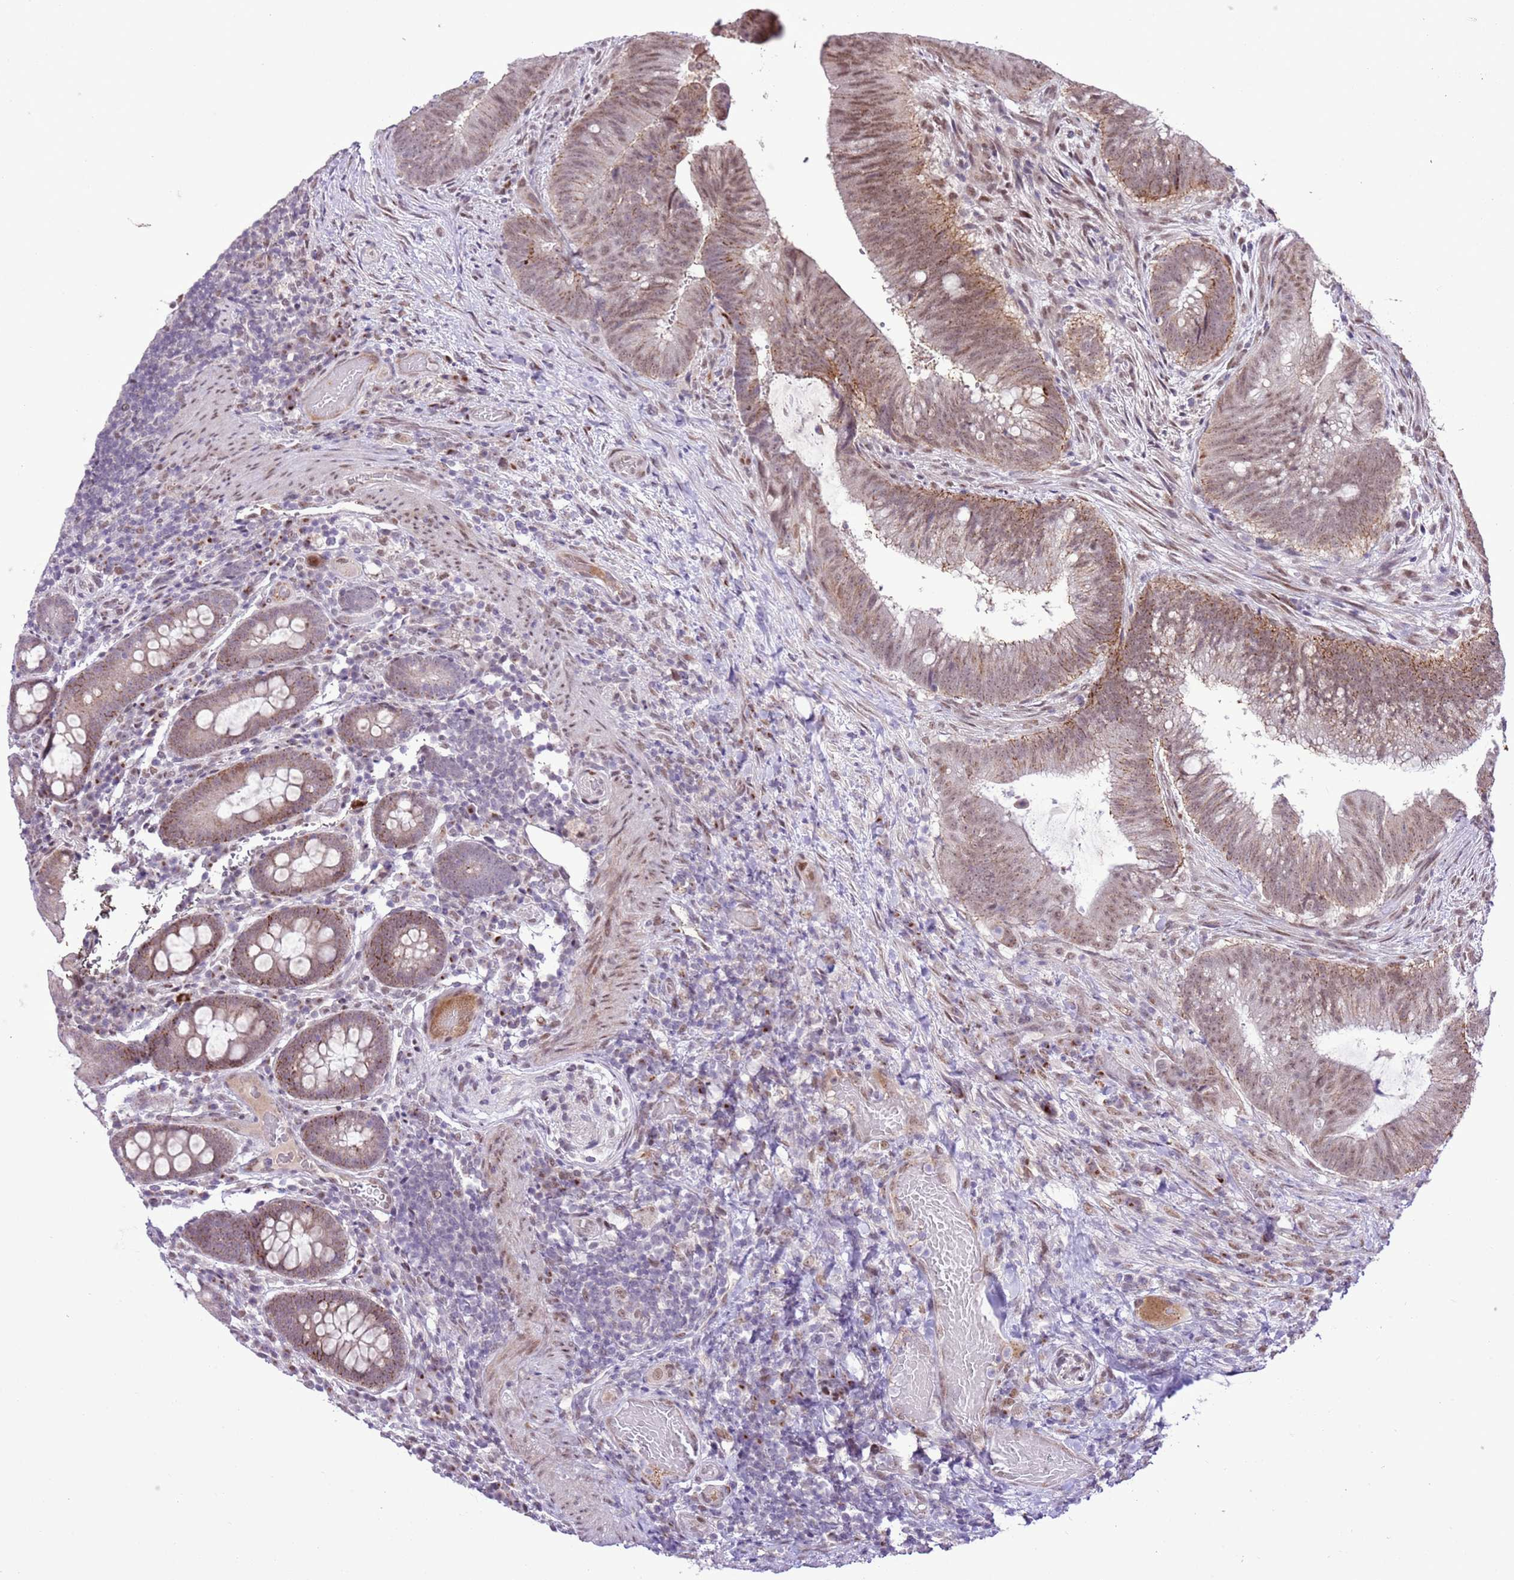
{"staining": {"intensity": "weak", "quantity": ">75%", "location": "cytoplasmic/membranous,nuclear"}, "tissue": "colorectal cancer", "cell_type": "Tumor cells", "image_type": "cancer", "snomed": [{"axis": "morphology", "description": "Adenocarcinoma, NOS"}, {"axis": "topography", "description": "Colon"}], "caption": "Tumor cells exhibit weak cytoplasmic/membranous and nuclear expression in approximately >75% of cells in adenocarcinoma (colorectal).", "gene": "NACC2", "patient": {"sex": "female", "age": 43}}